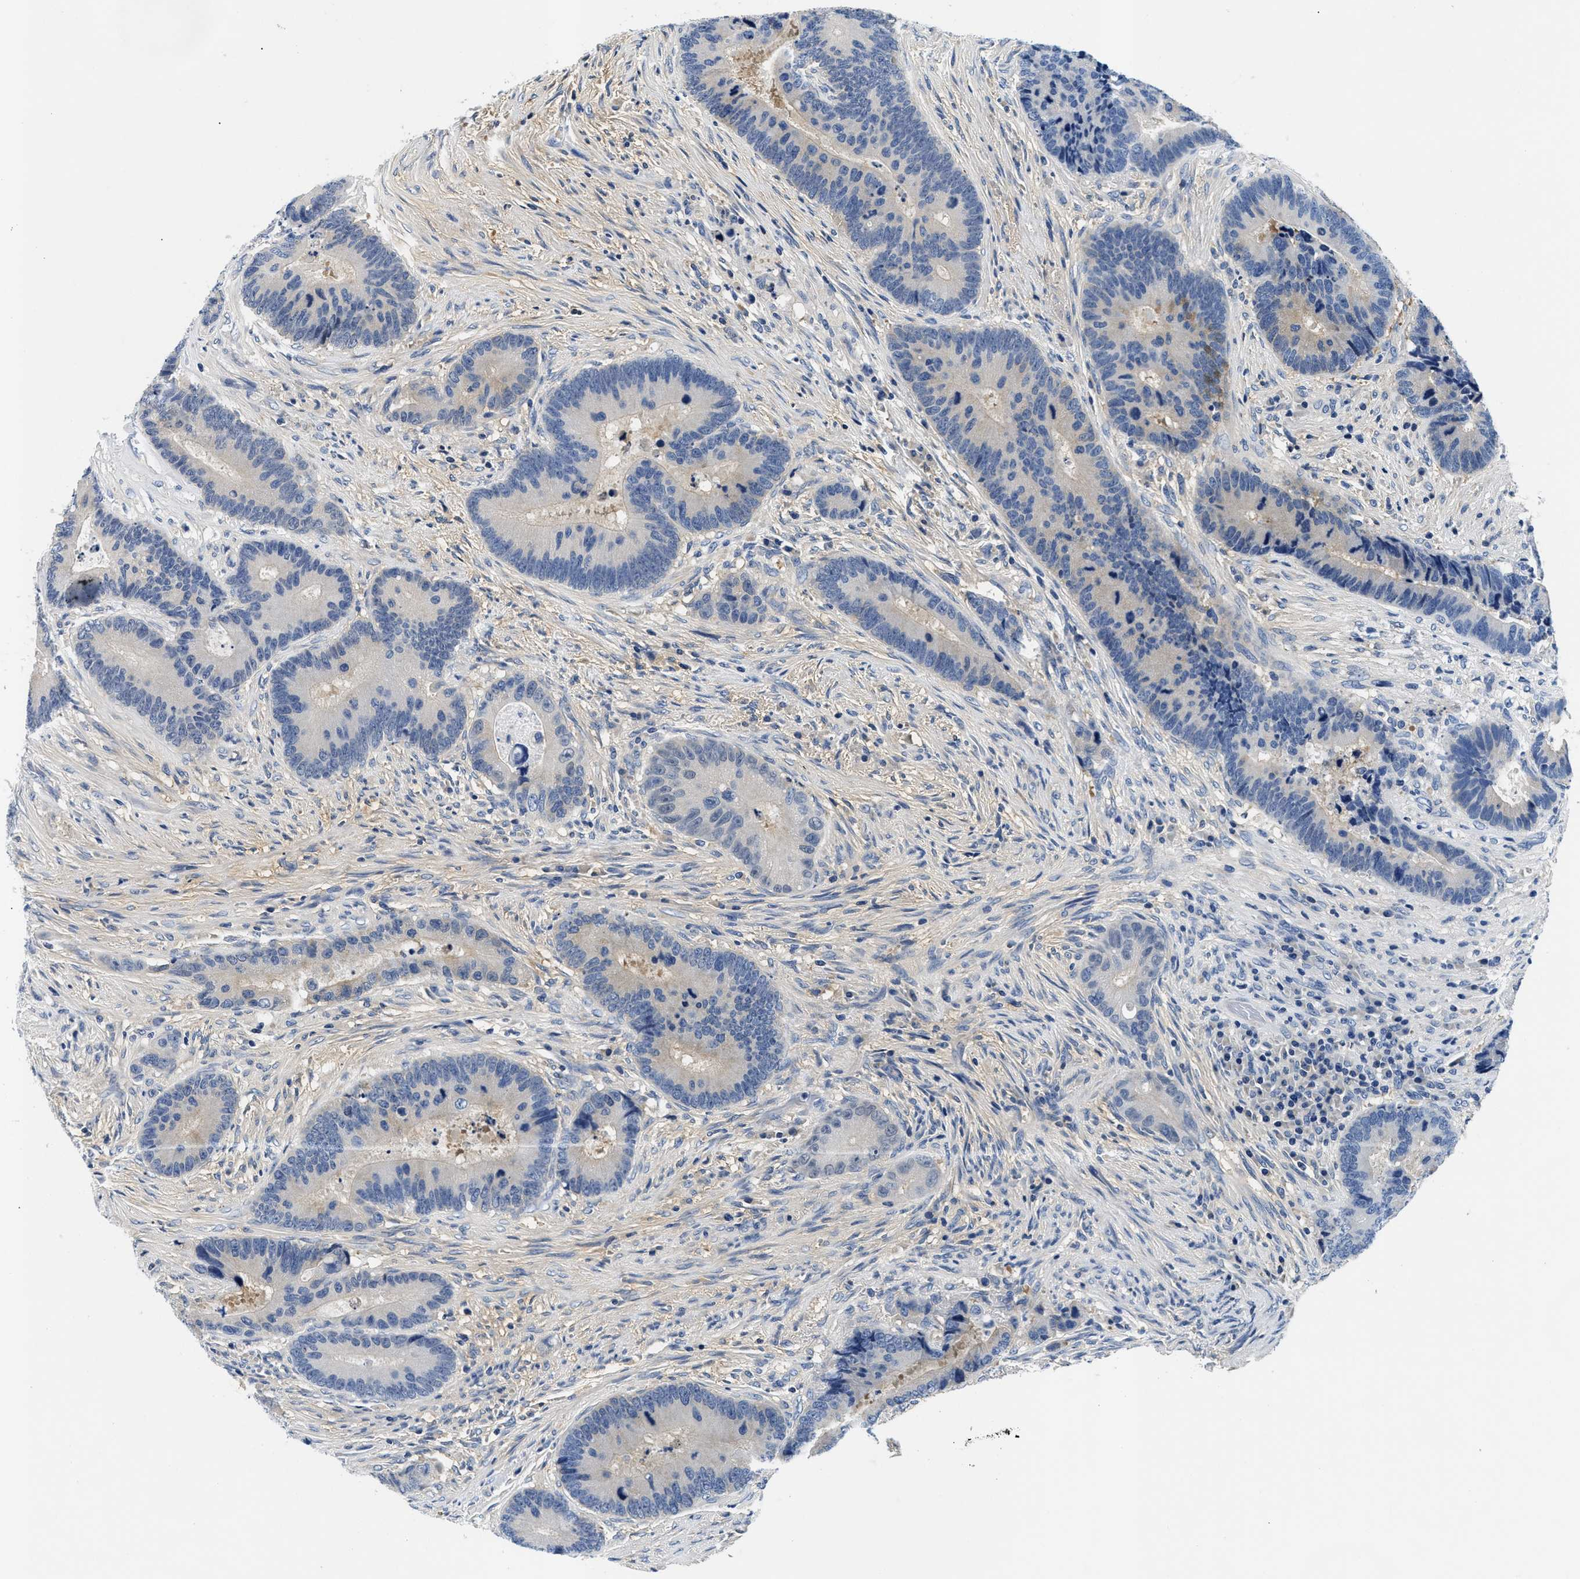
{"staining": {"intensity": "negative", "quantity": "none", "location": "none"}, "tissue": "colorectal cancer", "cell_type": "Tumor cells", "image_type": "cancer", "snomed": [{"axis": "morphology", "description": "Adenocarcinoma, NOS"}, {"axis": "topography", "description": "Rectum"}], "caption": "Adenocarcinoma (colorectal) was stained to show a protein in brown. There is no significant staining in tumor cells.", "gene": "MEA1", "patient": {"sex": "female", "age": 89}}